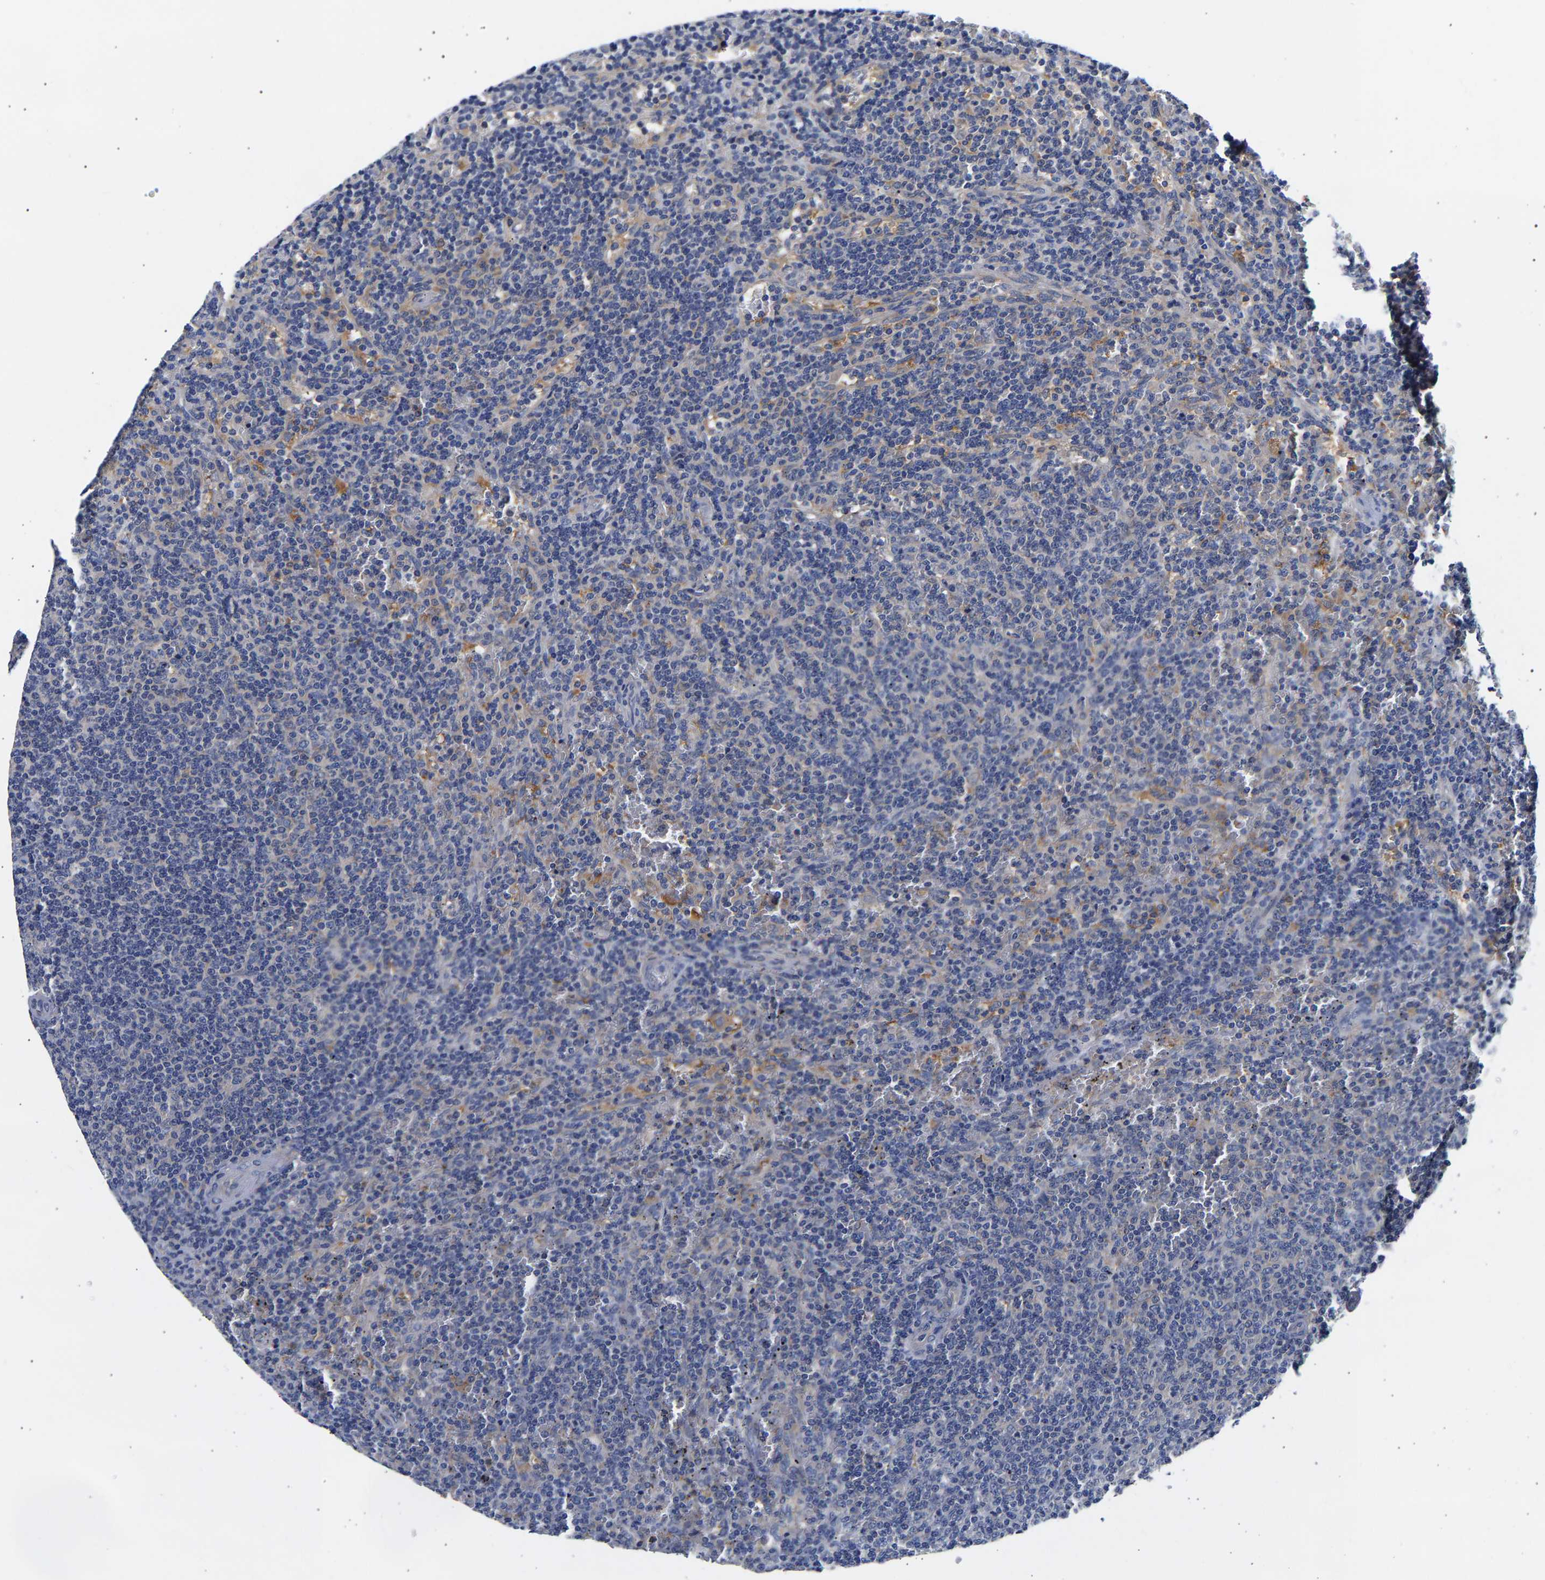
{"staining": {"intensity": "negative", "quantity": "none", "location": "none"}, "tissue": "lymphoma", "cell_type": "Tumor cells", "image_type": "cancer", "snomed": [{"axis": "morphology", "description": "Malignant lymphoma, non-Hodgkin's type, Low grade"}, {"axis": "topography", "description": "Spleen"}], "caption": "The photomicrograph exhibits no significant expression in tumor cells of malignant lymphoma, non-Hodgkin's type (low-grade). (DAB immunohistochemistry visualized using brightfield microscopy, high magnification).", "gene": "CCDC6", "patient": {"sex": "female", "age": 50}}